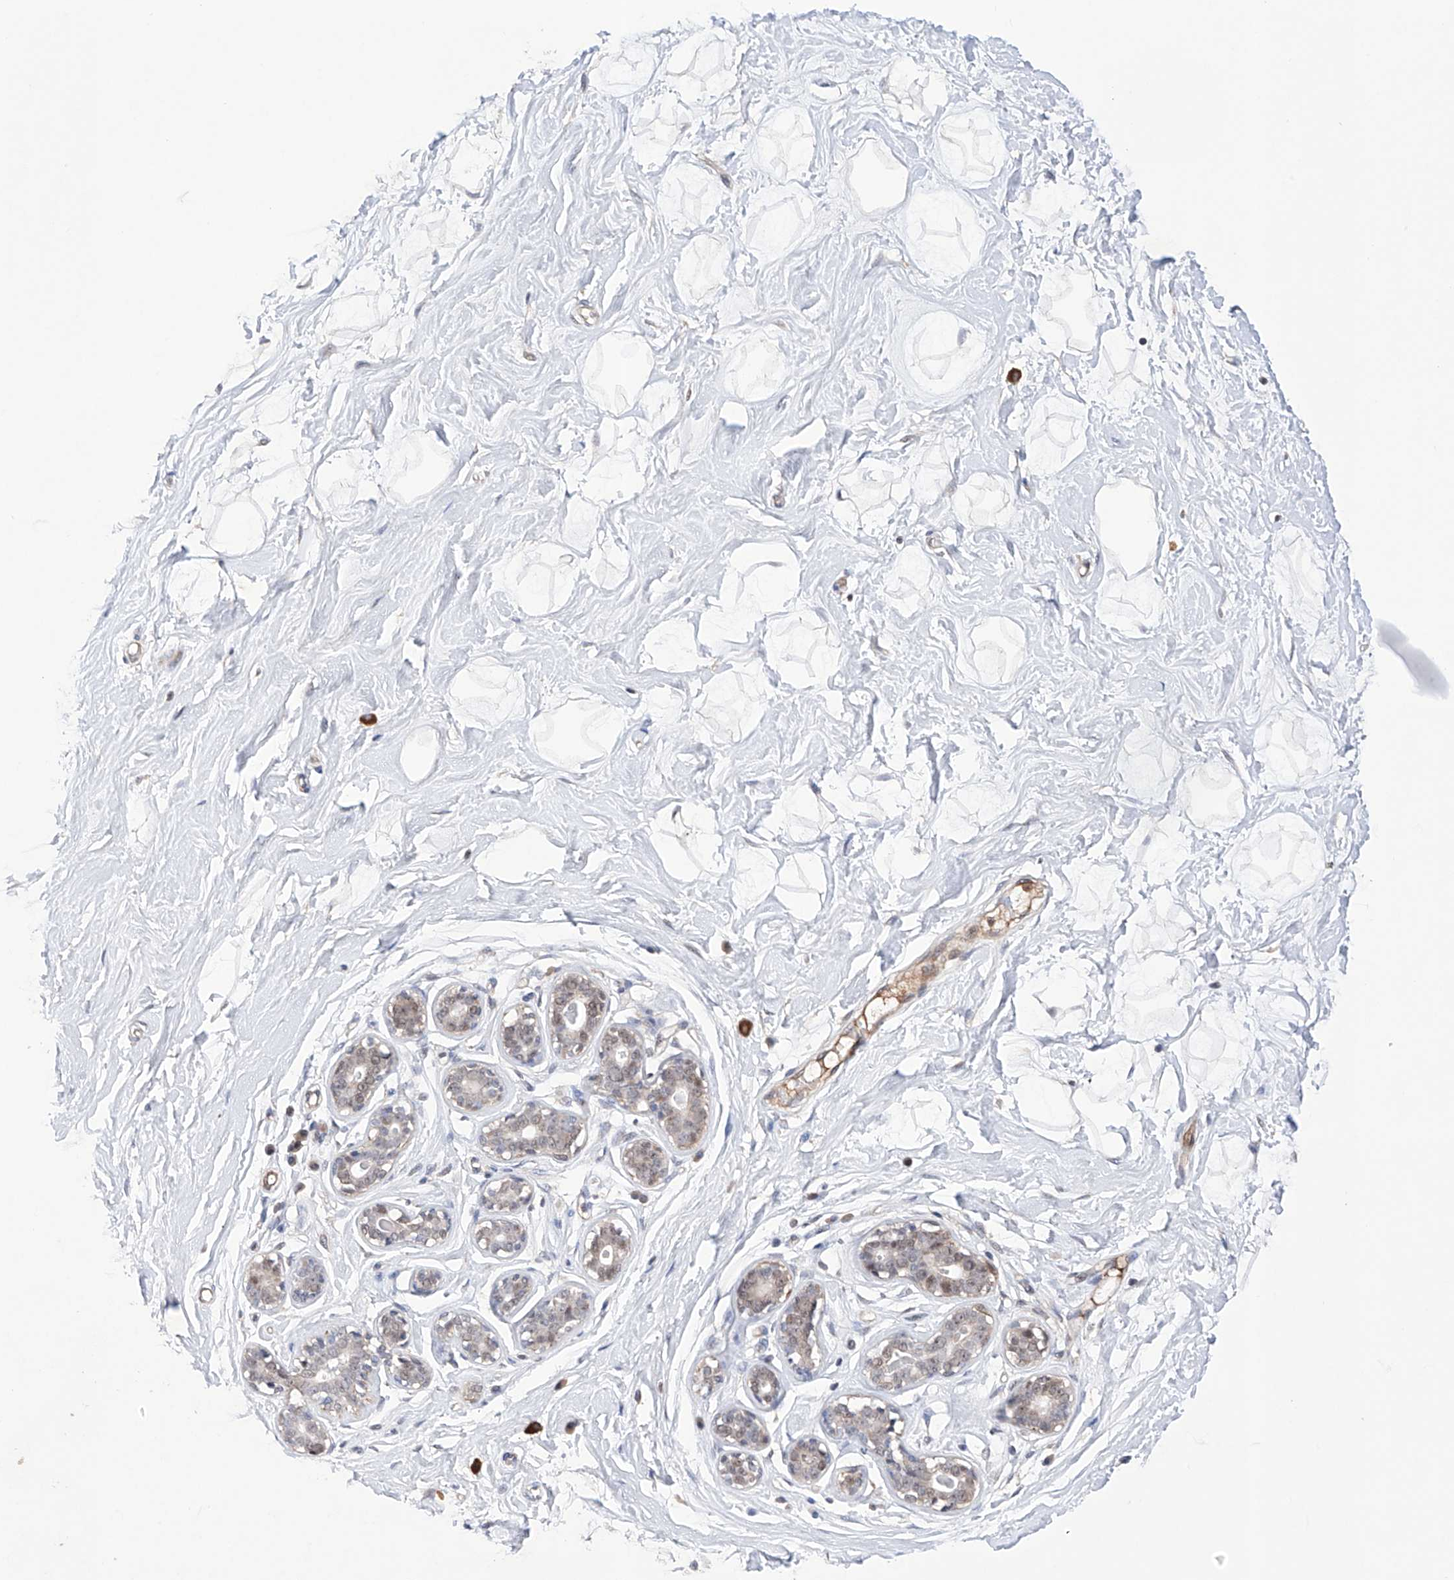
{"staining": {"intensity": "negative", "quantity": "none", "location": "none"}, "tissue": "breast", "cell_type": "Adipocytes", "image_type": "normal", "snomed": [{"axis": "morphology", "description": "Normal tissue, NOS"}, {"axis": "morphology", "description": "Adenoma, NOS"}, {"axis": "topography", "description": "Breast"}], "caption": "This is a micrograph of immunohistochemistry (IHC) staining of benign breast, which shows no staining in adipocytes.", "gene": "AFG1L", "patient": {"sex": "female", "age": 23}}